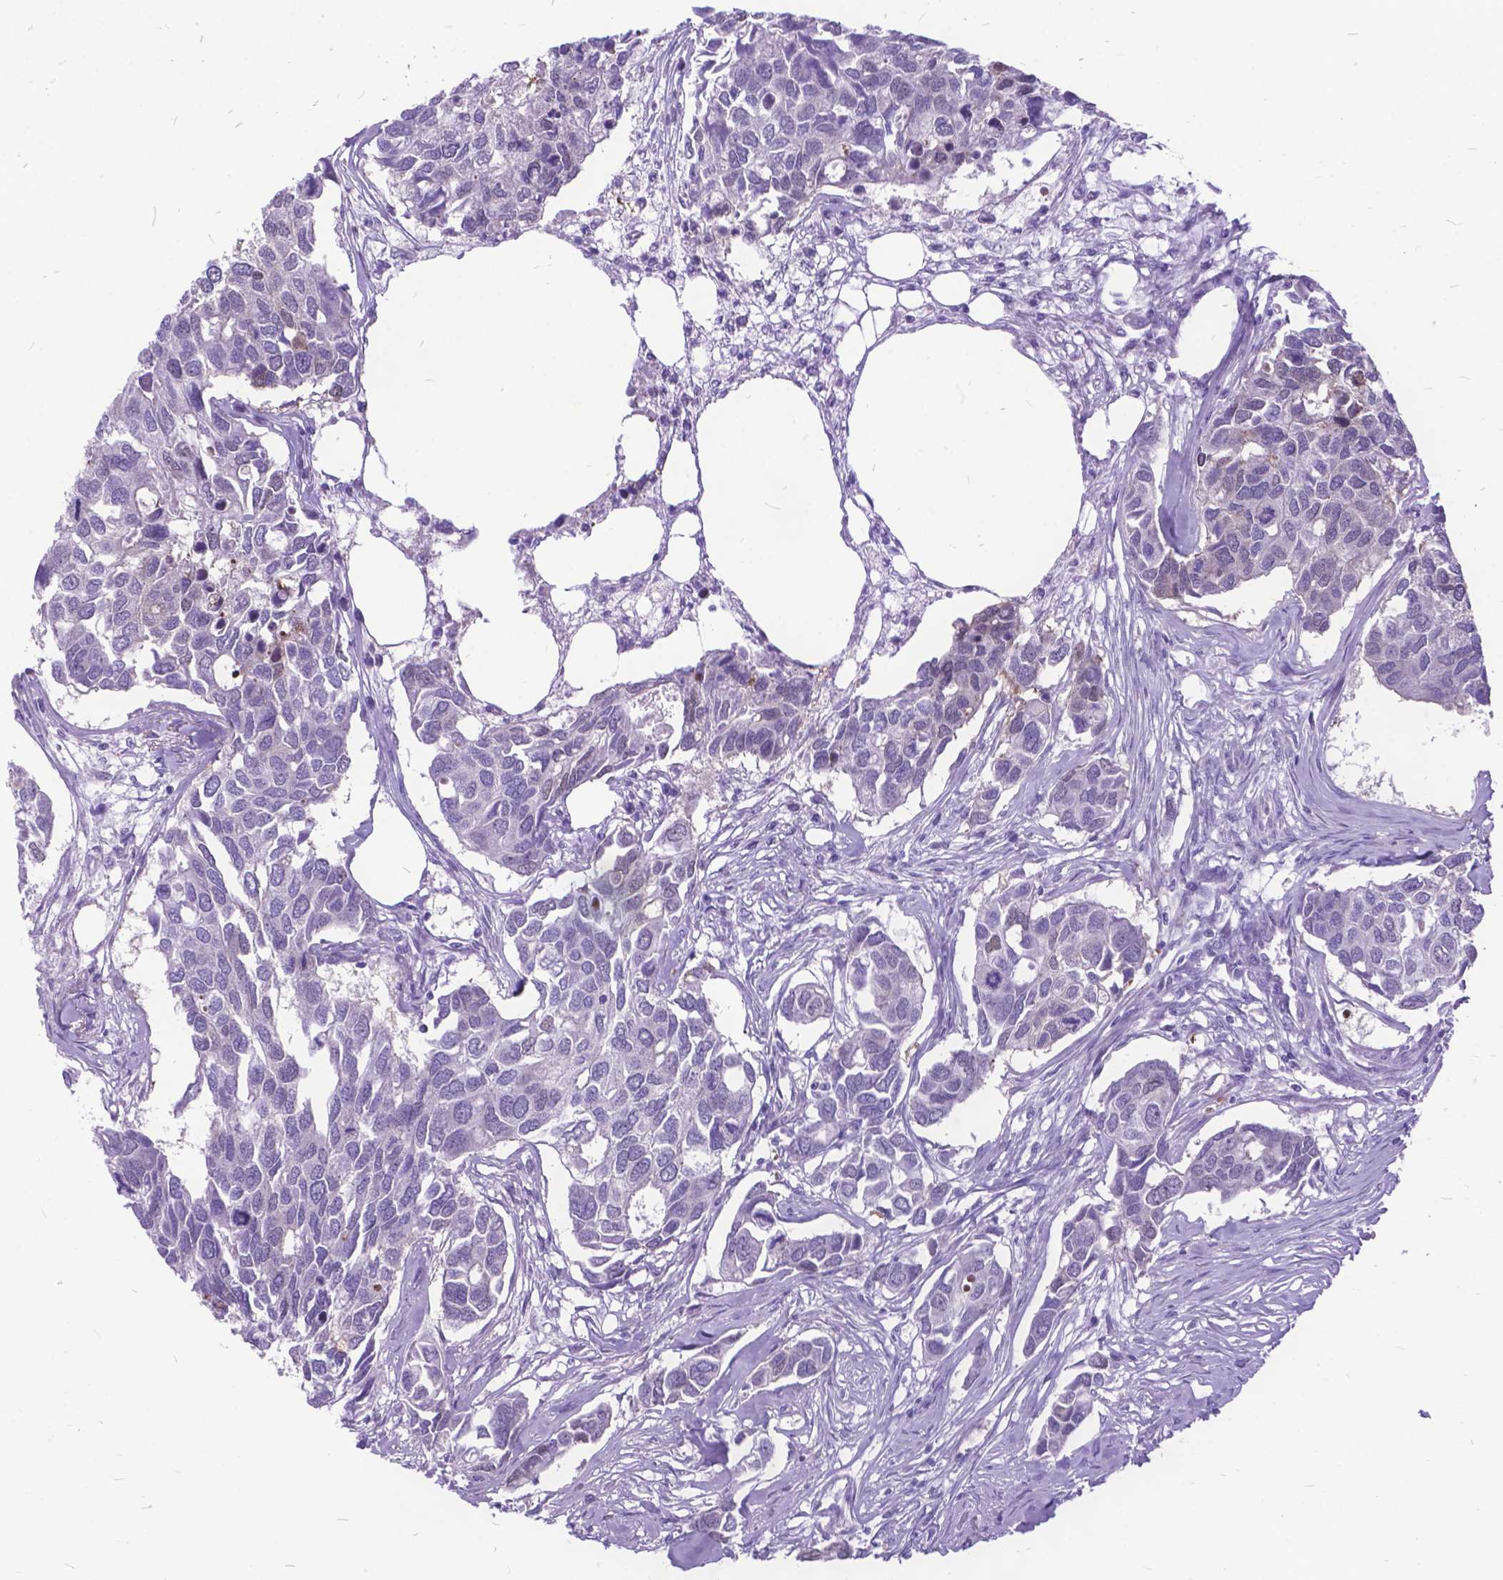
{"staining": {"intensity": "negative", "quantity": "none", "location": "none"}, "tissue": "breast cancer", "cell_type": "Tumor cells", "image_type": "cancer", "snomed": [{"axis": "morphology", "description": "Duct carcinoma"}, {"axis": "topography", "description": "Breast"}], "caption": "IHC histopathology image of neoplastic tissue: human breast cancer (infiltrating ductal carcinoma) stained with DAB (3,3'-diaminobenzidine) displays no significant protein staining in tumor cells. (Brightfield microscopy of DAB (3,3'-diaminobenzidine) IHC at high magnification).", "gene": "POLE4", "patient": {"sex": "female", "age": 83}}